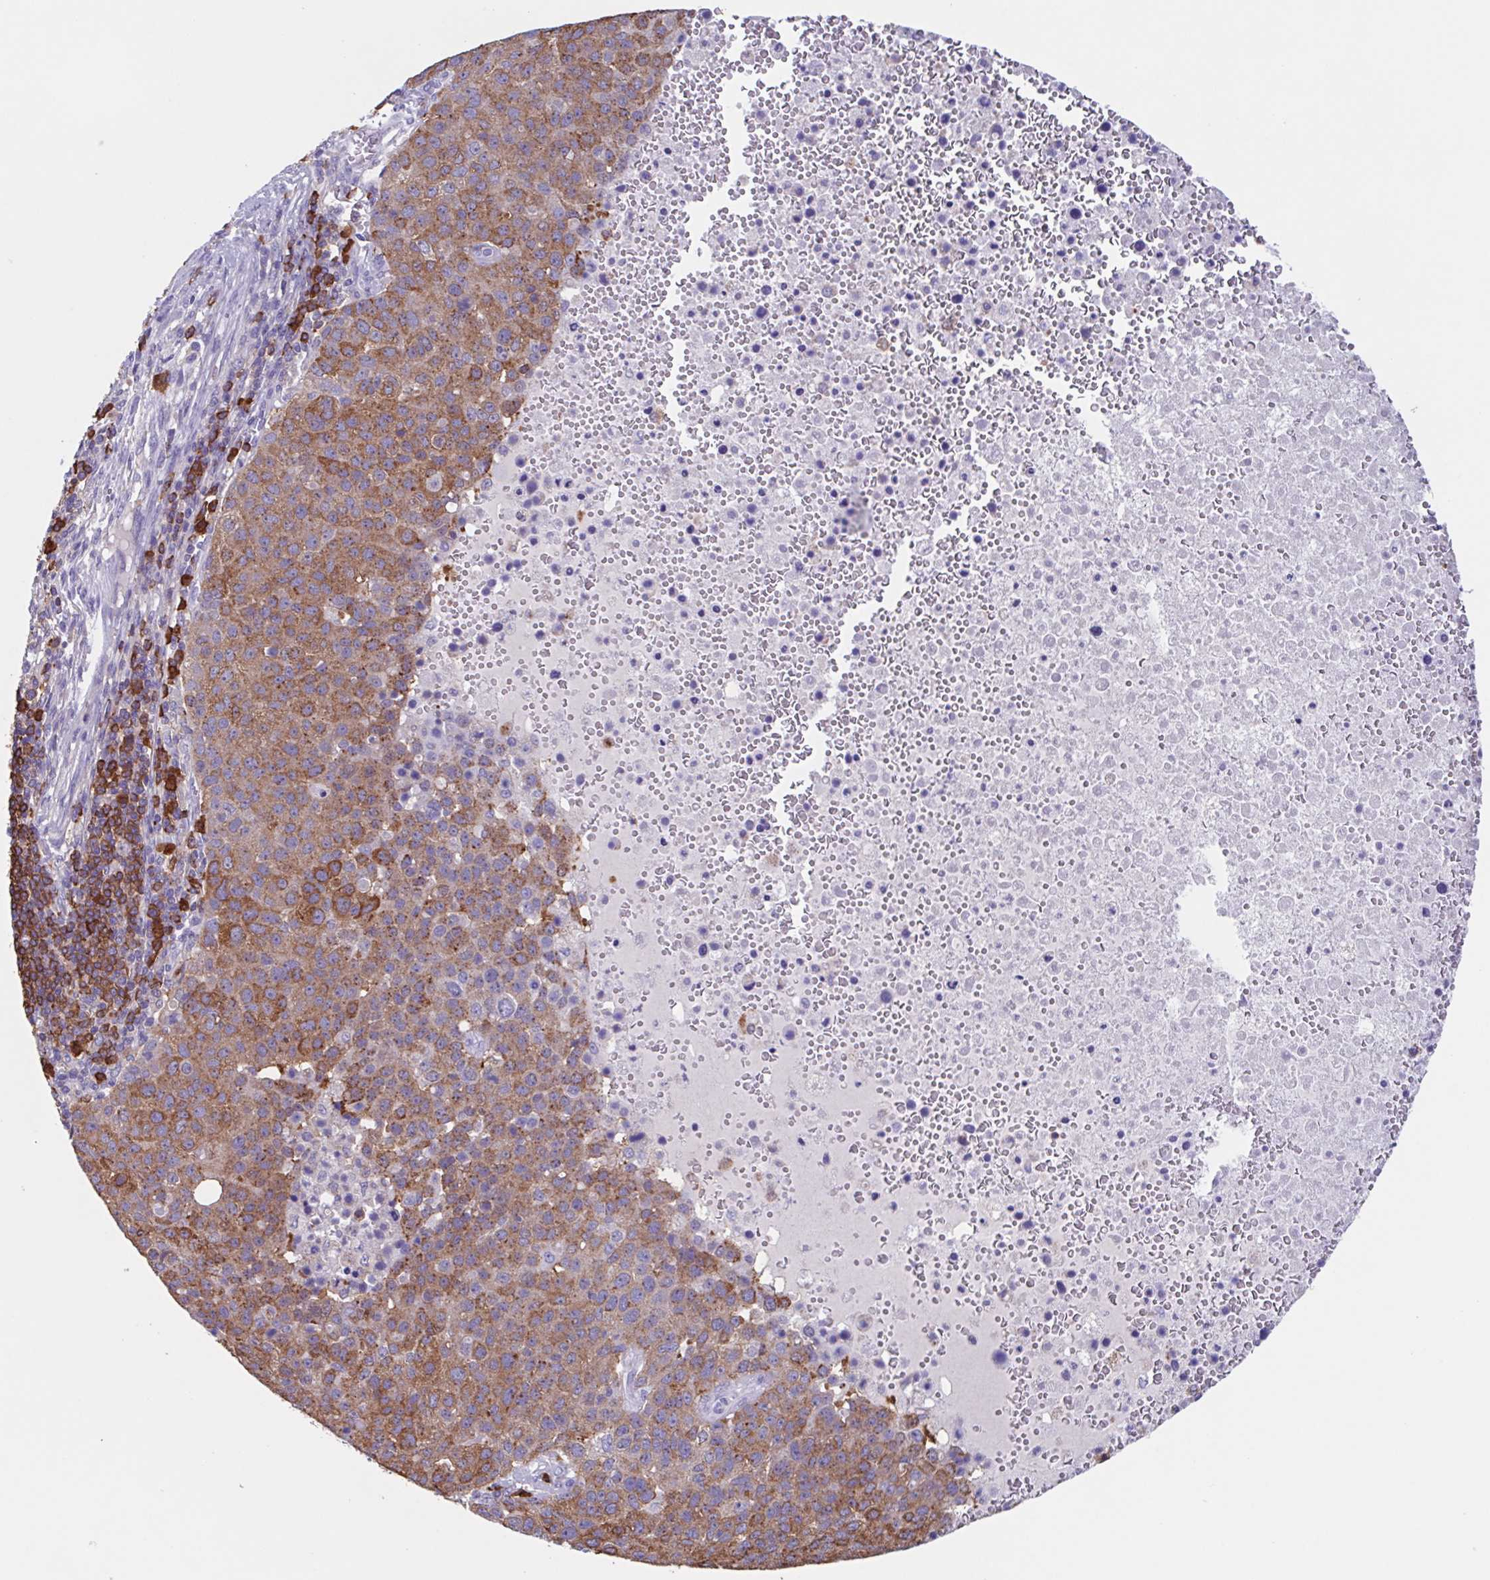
{"staining": {"intensity": "moderate", "quantity": ">75%", "location": "cytoplasmic/membranous"}, "tissue": "pancreatic cancer", "cell_type": "Tumor cells", "image_type": "cancer", "snomed": [{"axis": "morphology", "description": "Adenocarcinoma, NOS"}, {"axis": "topography", "description": "Pancreas"}], "caption": "Immunohistochemistry (IHC) staining of pancreatic adenocarcinoma, which displays medium levels of moderate cytoplasmic/membranous positivity in approximately >75% of tumor cells indicating moderate cytoplasmic/membranous protein staining. The staining was performed using DAB (3,3'-diaminobenzidine) (brown) for protein detection and nuclei were counterstained in hematoxylin (blue).", "gene": "TPD52", "patient": {"sex": "female", "age": 61}}